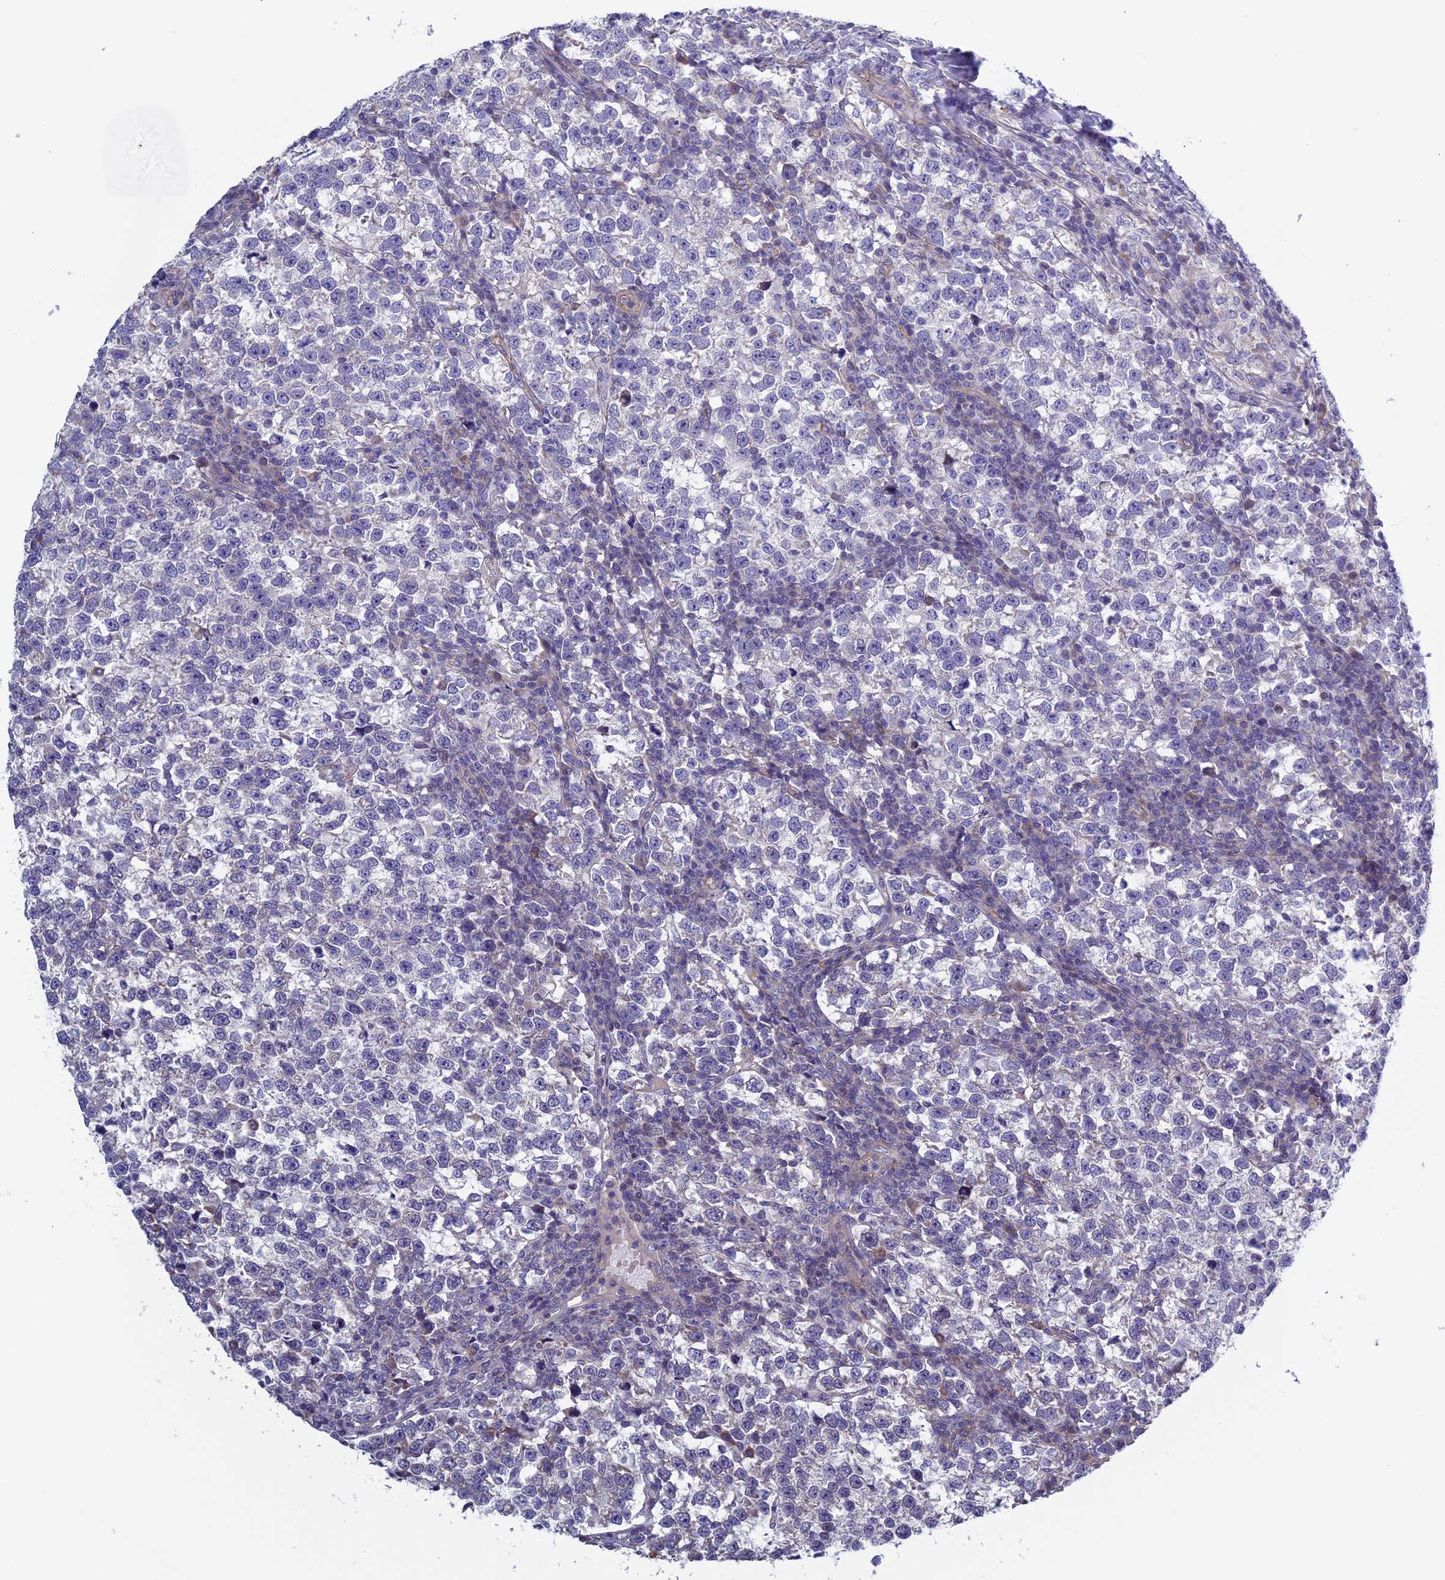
{"staining": {"intensity": "negative", "quantity": "none", "location": "none"}, "tissue": "testis cancer", "cell_type": "Tumor cells", "image_type": "cancer", "snomed": [{"axis": "morphology", "description": "Normal tissue, NOS"}, {"axis": "morphology", "description": "Seminoma, NOS"}, {"axis": "topography", "description": "Testis"}], "caption": "IHC image of testis seminoma stained for a protein (brown), which shows no expression in tumor cells.", "gene": "BCL2L10", "patient": {"sex": "male", "age": 43}}